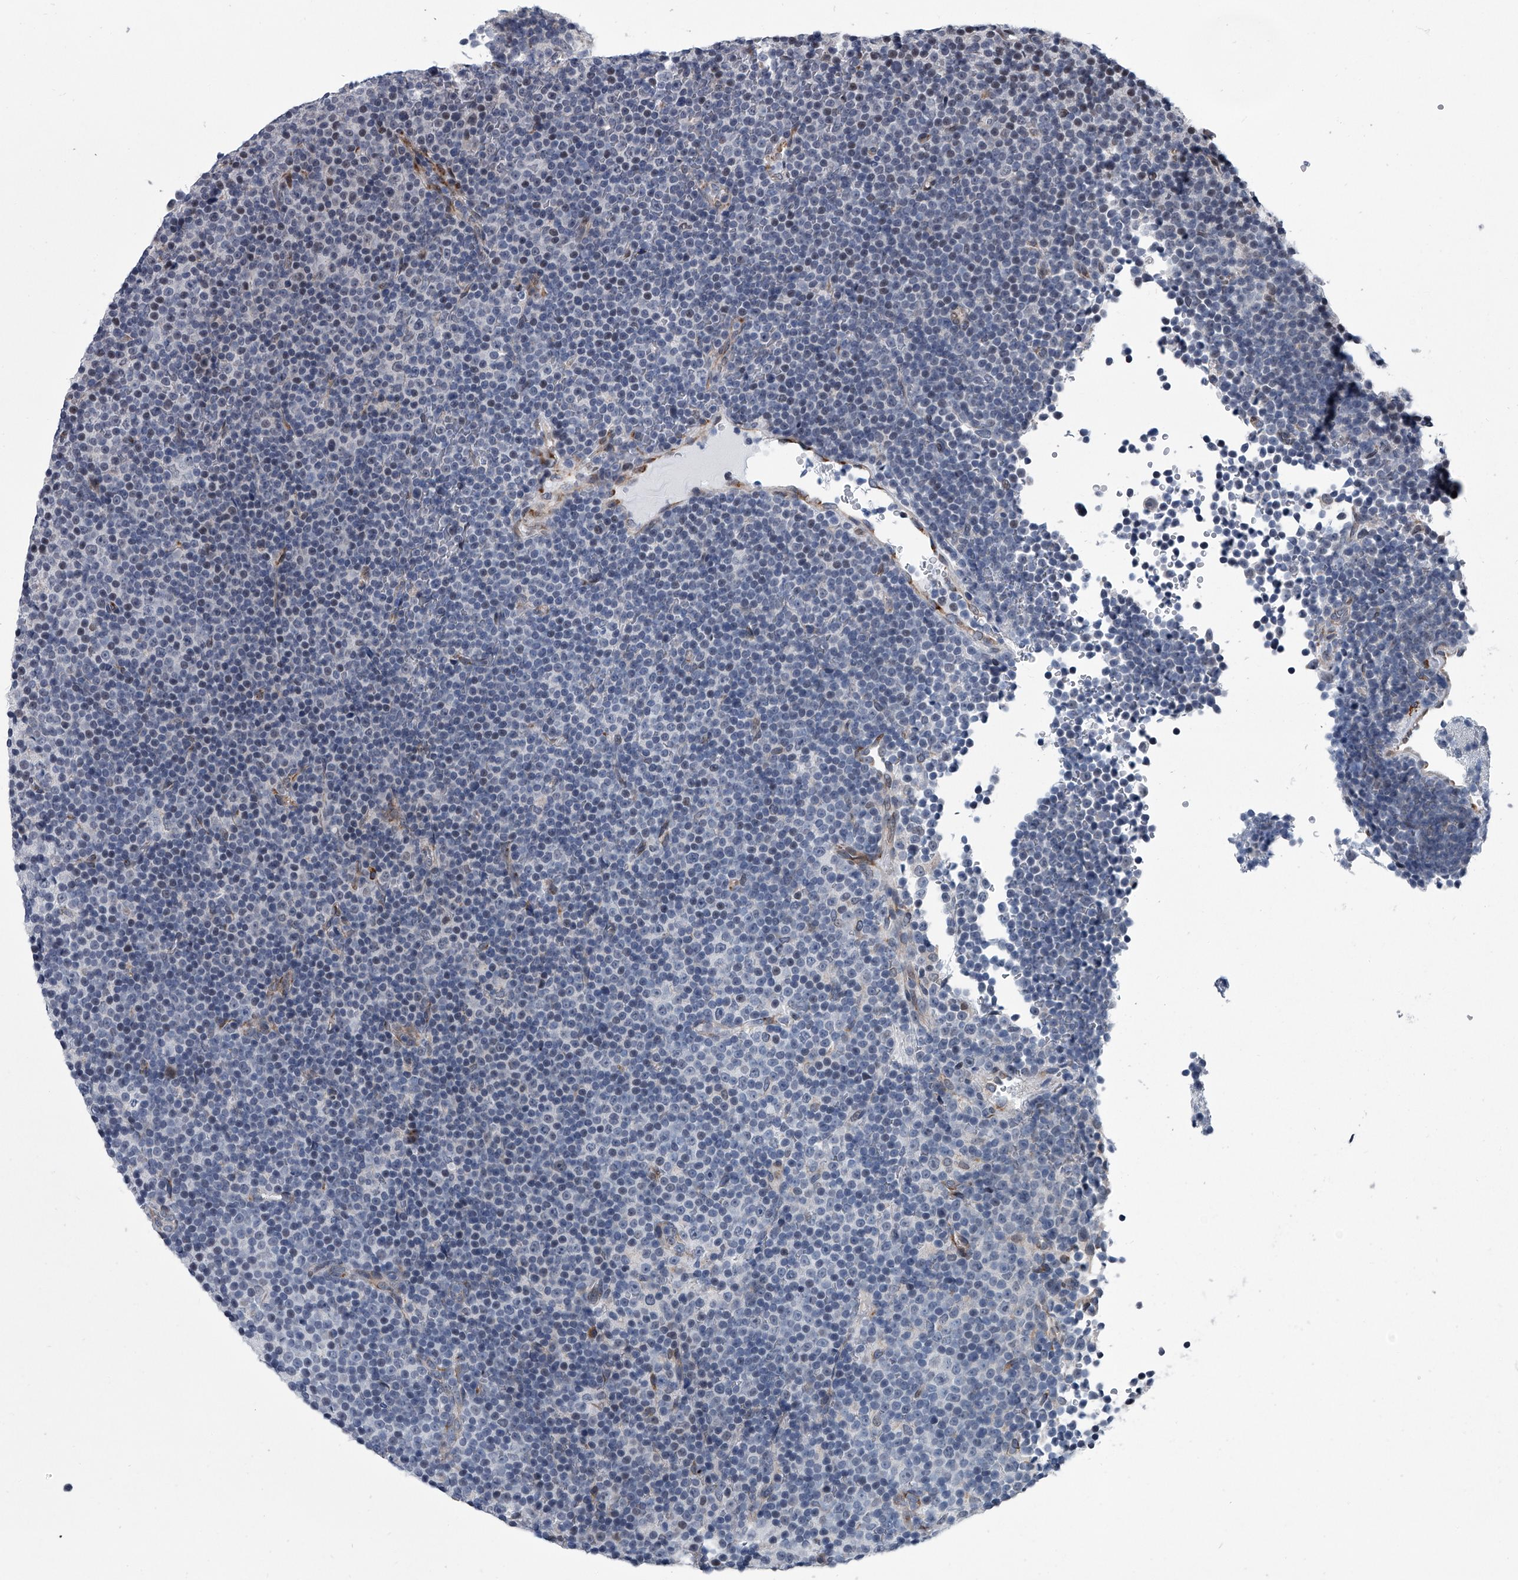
{"staining": {"intensity": "negative", "quantity": "none", "location": "none"}, "tissue": "lymphoma", "cell_type": "Tumor cells", "image_type": "cancer", "snomed": [{"axis": "morphology", "description": "Malignant lymphoma, non-Hodgkin's type, Low grade"}, {"axis": "topography", "description": "Lymph node"}], "caption": "IHC micrograph of neoplastic tissue: low-grade malignant lymphoma, non-Hodgkin's type stained with DAB demonstrates no significant protein expression in tumor cells.", "gene": "PPP2R5D", "patient": {"sex": "female", "age": 67}}